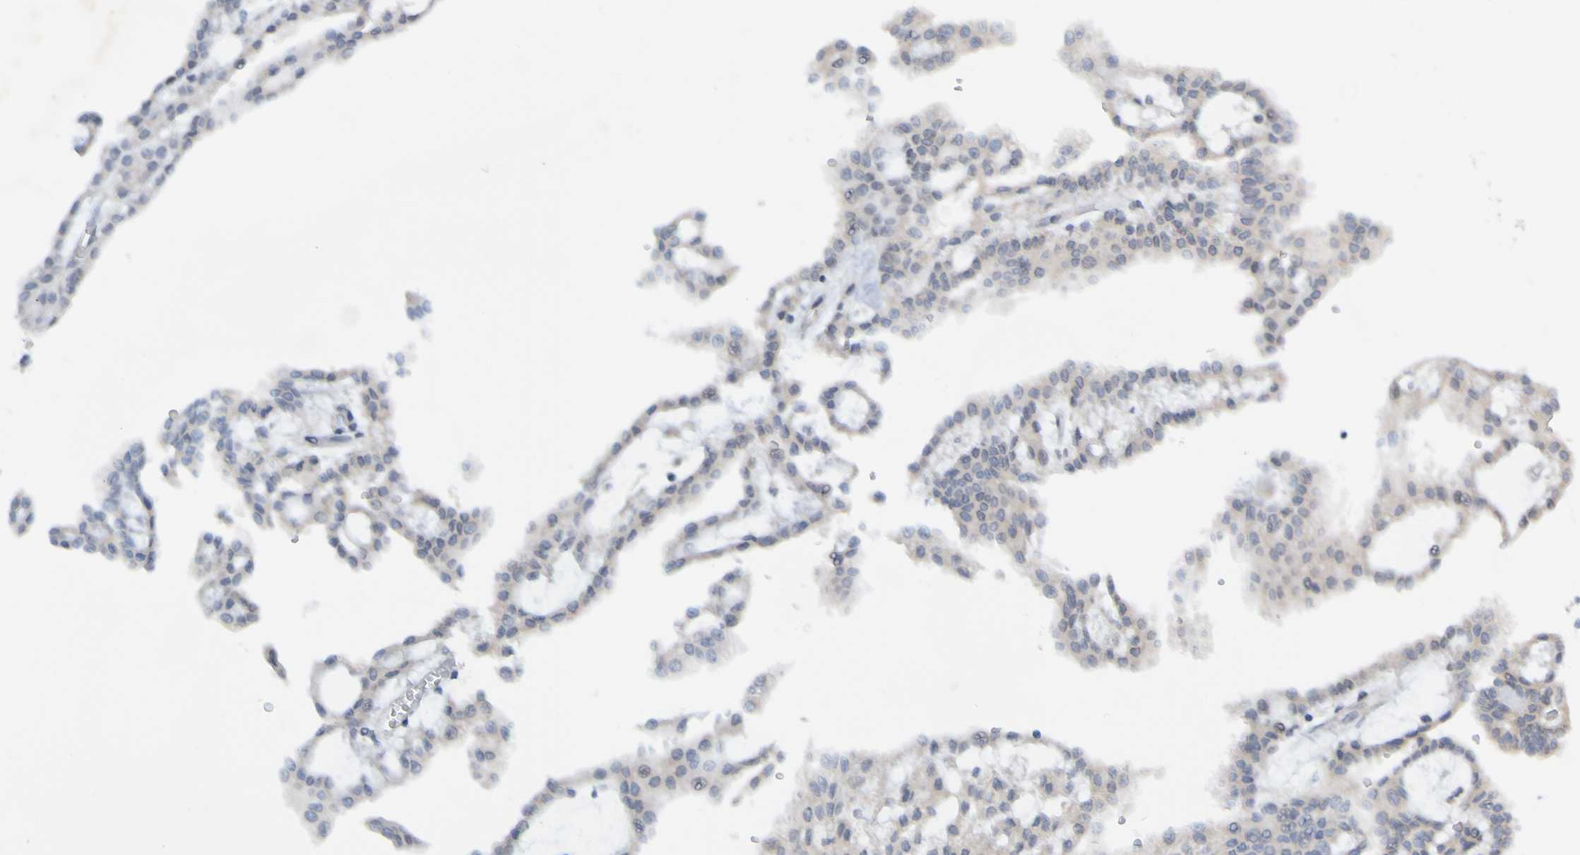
{"staining": {"intensity": "negative", "quantity": "none", "location": "none"}, "tissue": "renal cancer", "cell_type": "Tumor cells", "image_type": "cancer", "snomed": [{"axis": "morphology", "description": "Adenocarcinoma, NOS"}, {"axis": "topography", "description": "Kidney"}], "caption": "Renal adenocarcinoma stained for a protein using IHC reveals no expression tumor cells.", "gene": "LILRB5", "patient": {"sex": "male", "age": 63}}